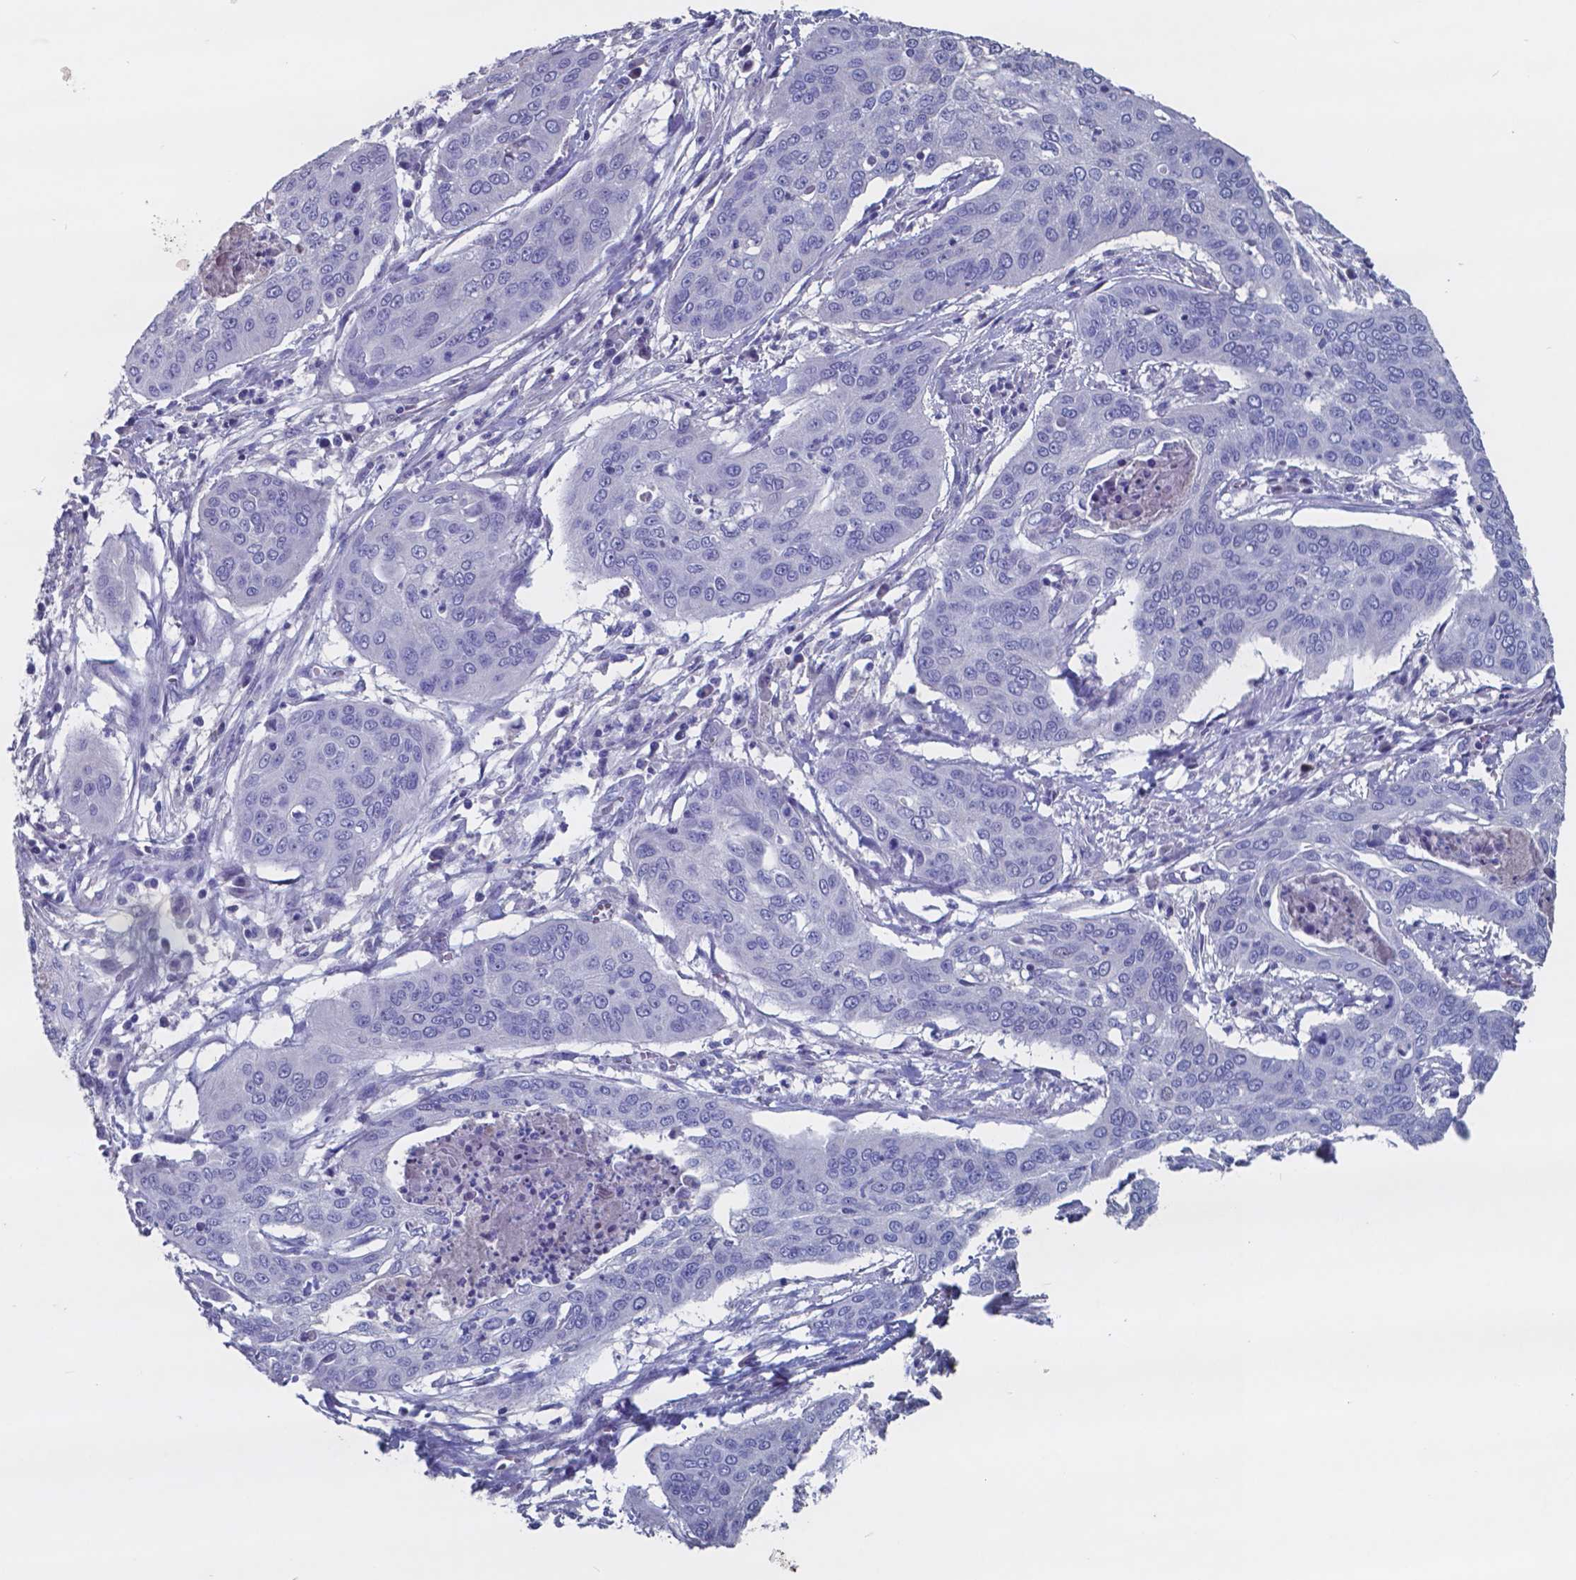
{"staining": {"intensity": "negative", "quantity": "none", "location": "none"}, "tissue": "cervical cancer", "cell_type": "Tumor cells", "image_type": "cancer", "snomed": [{"axis": "morphology", "description": "Squamous cell carcinoma, NOS"}, {"axis": "topography", "description": "Cervix"}], "caption": "A histopathology image of human squamous cell carcinoma (cervical) is negative for staining in tumor cells.", "gene": "TTR", "patient": {"sex": "female", "age": 39}}